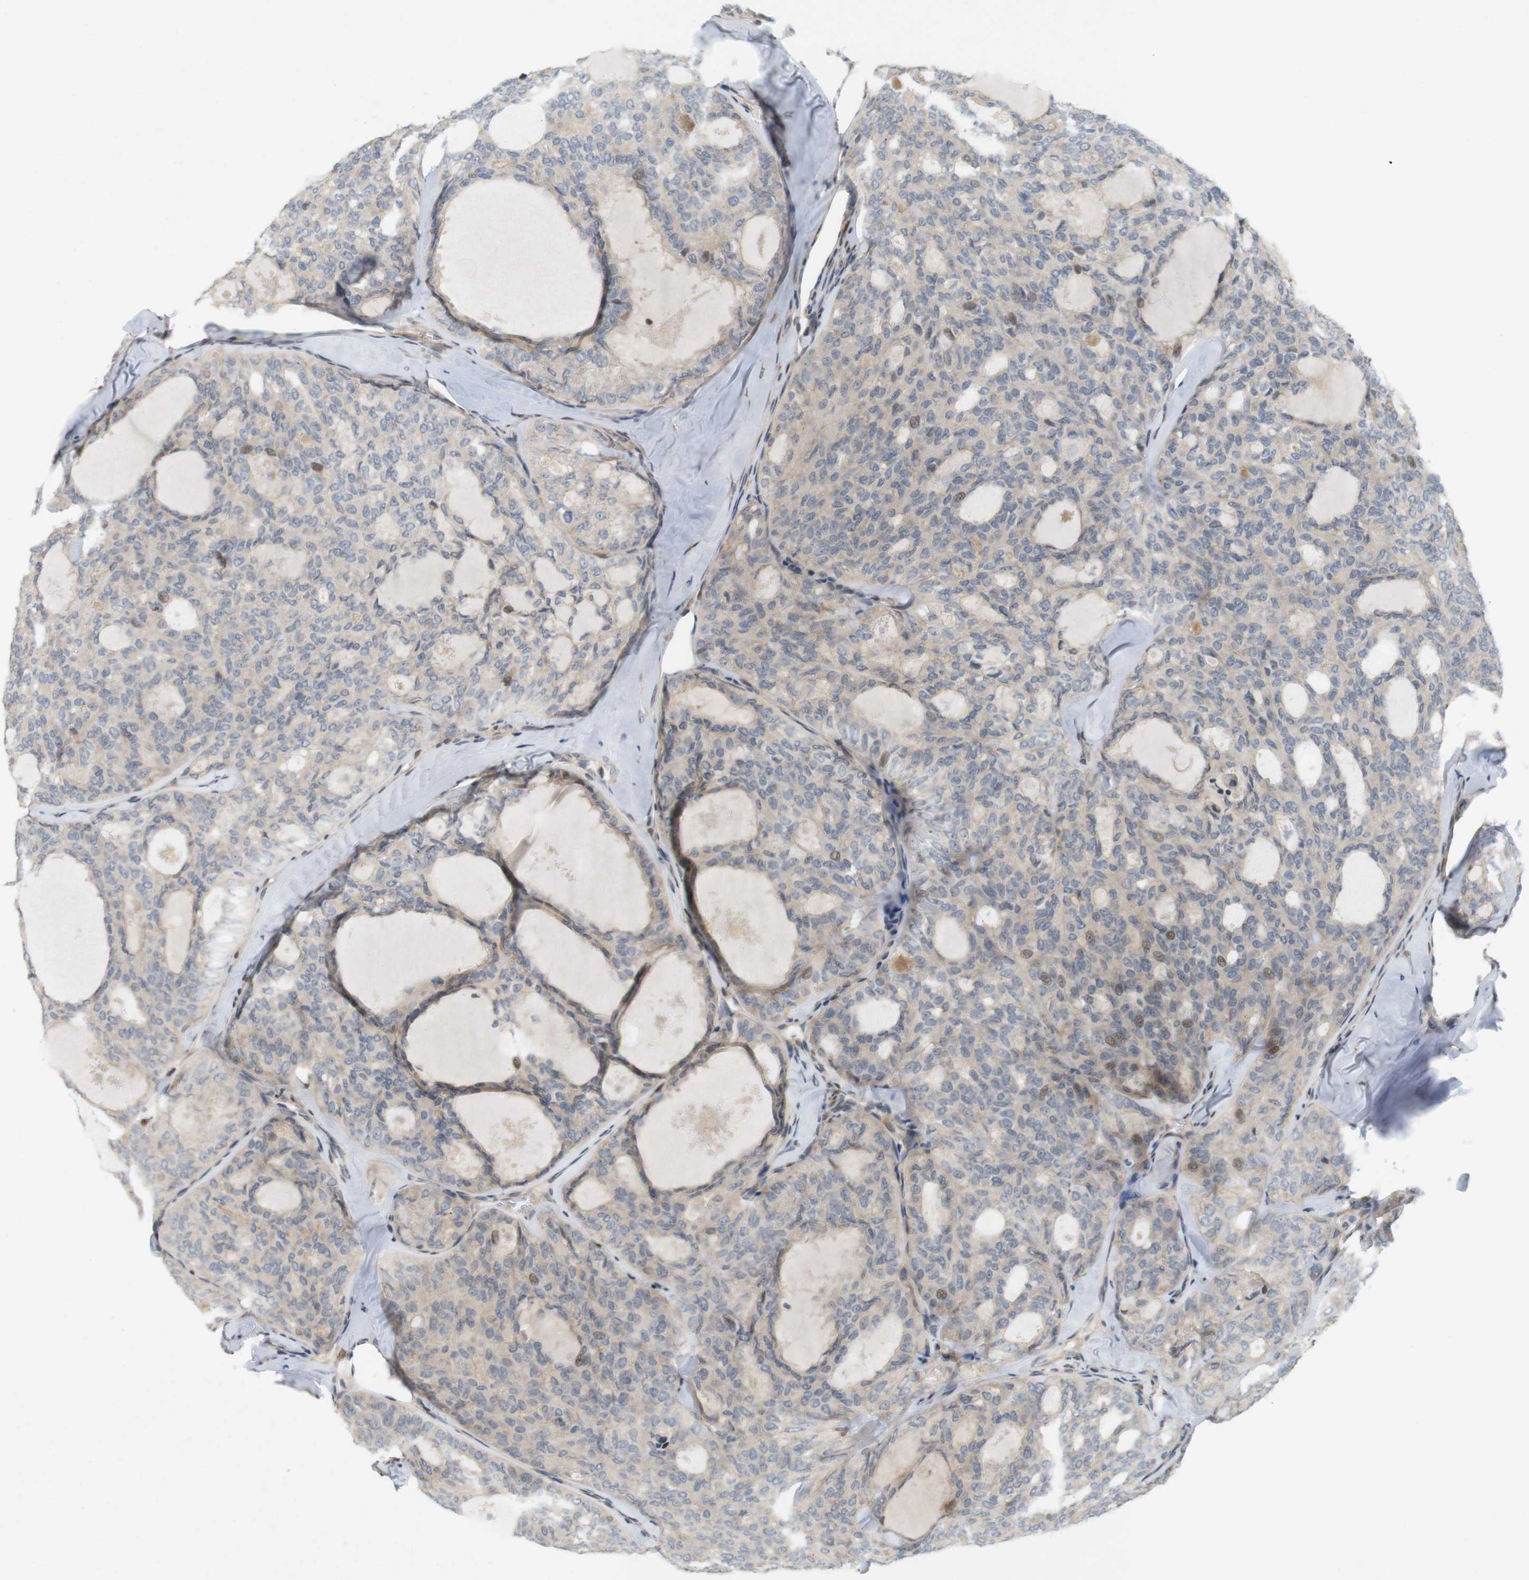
{"staining": {"intensity": "weak", "quantity": "<25%", "location": "nuclear"}, "tissue": "thyroid cancer", "cell_type": "Tumor cells", "image_type": "cancer", "snomed": [{"axis": "morphology", "description": "Follicular adenoma carcinoma, NOS"}, {"axis": "topography", "description": "Thyroid gland"}], "caption": "High magnification brightfield microscopy of thyroid cancer stained with DAB (brown) and counterstained with hematoxylin (blue): tumor cells show no significant positivity.", "gene": "PPP1R14A", "patient": {"sex": "male", "age": 75}}